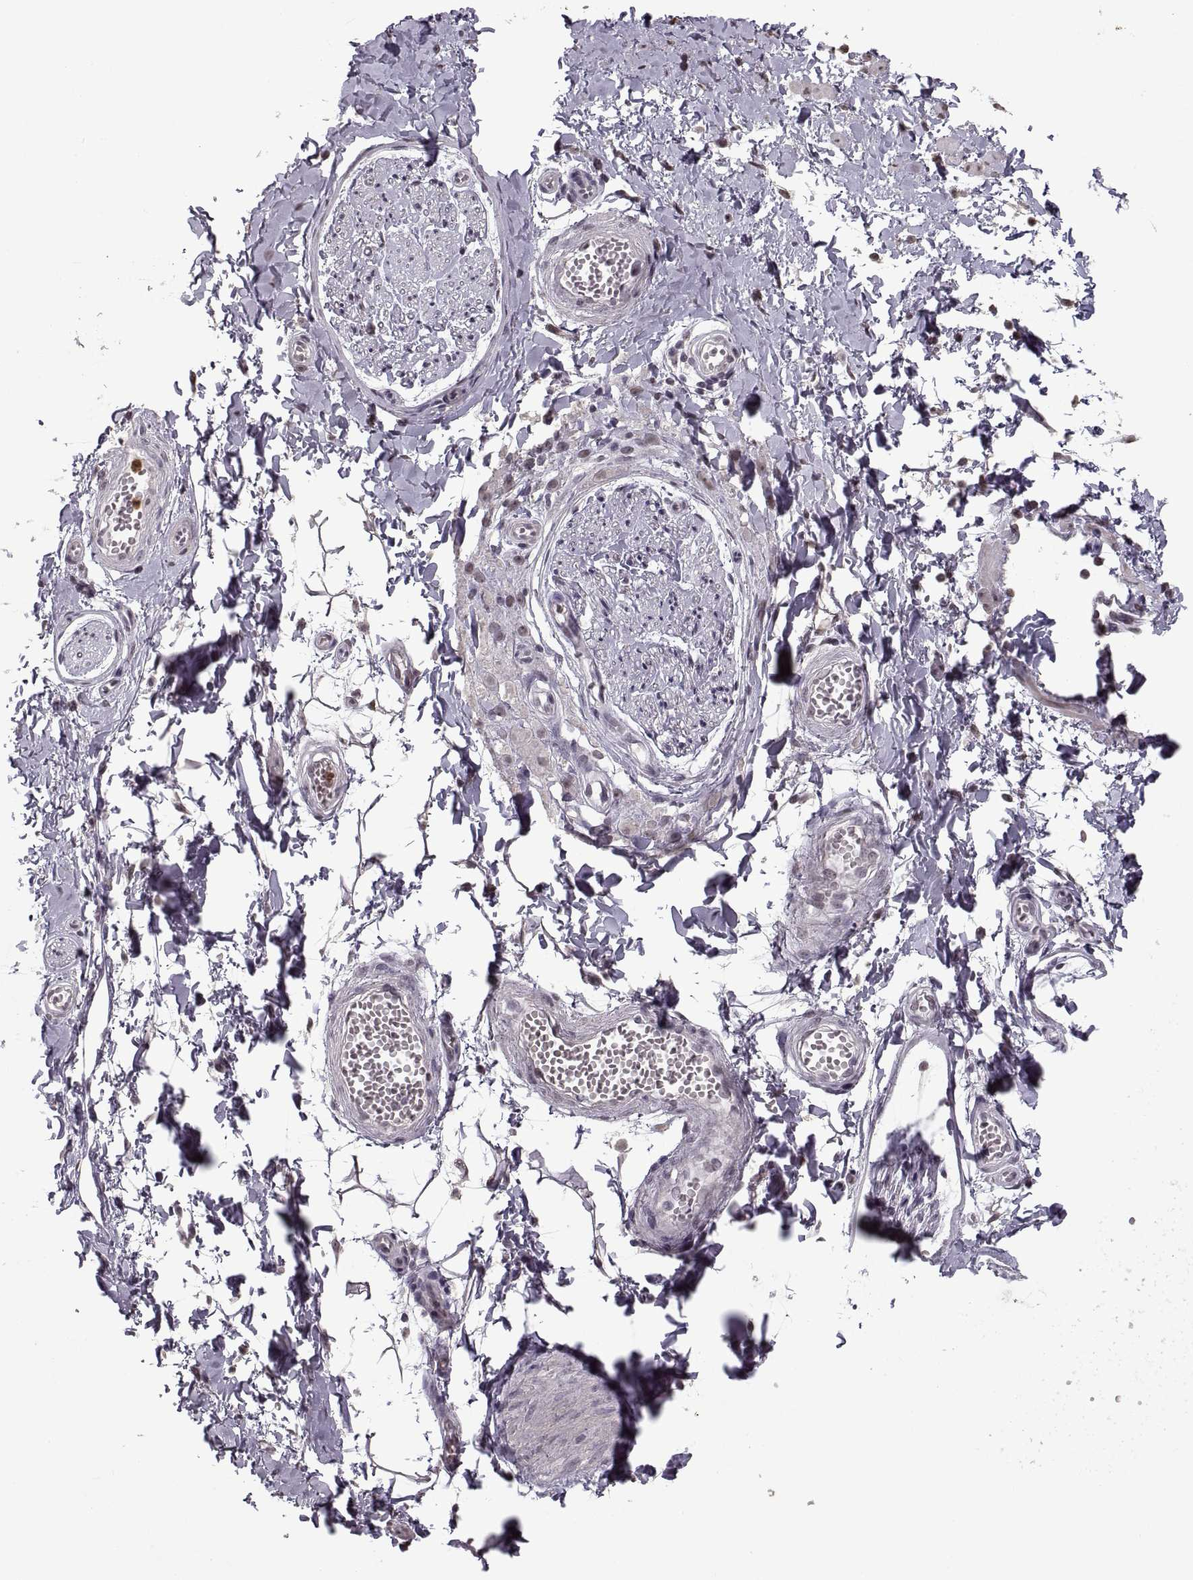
{"staining": {"intensity": "negative", "quantity": "none", "location": "none"}, "tissue": "adipose tissue", "cell_type": "Adipocytes", "image_type": "normal", "snomed": [{"axis": "morphology", "description": "Normal tissue, NOS"}, {"axis": "topography", "description": "Smooth muscle"}, {"axis": "topography", "description": "Peripheral nerve tissue"}], "caption": "Benign adipose tissue was stained to show a protein in brown. There is no significant expression in adipocytes. (DAB (3,3'-diaminobenzidine) immunohistochemistry with hematoxylin counter stain).", "gene": "PALS1", "patient": {"sex": "male", "age": 22}}